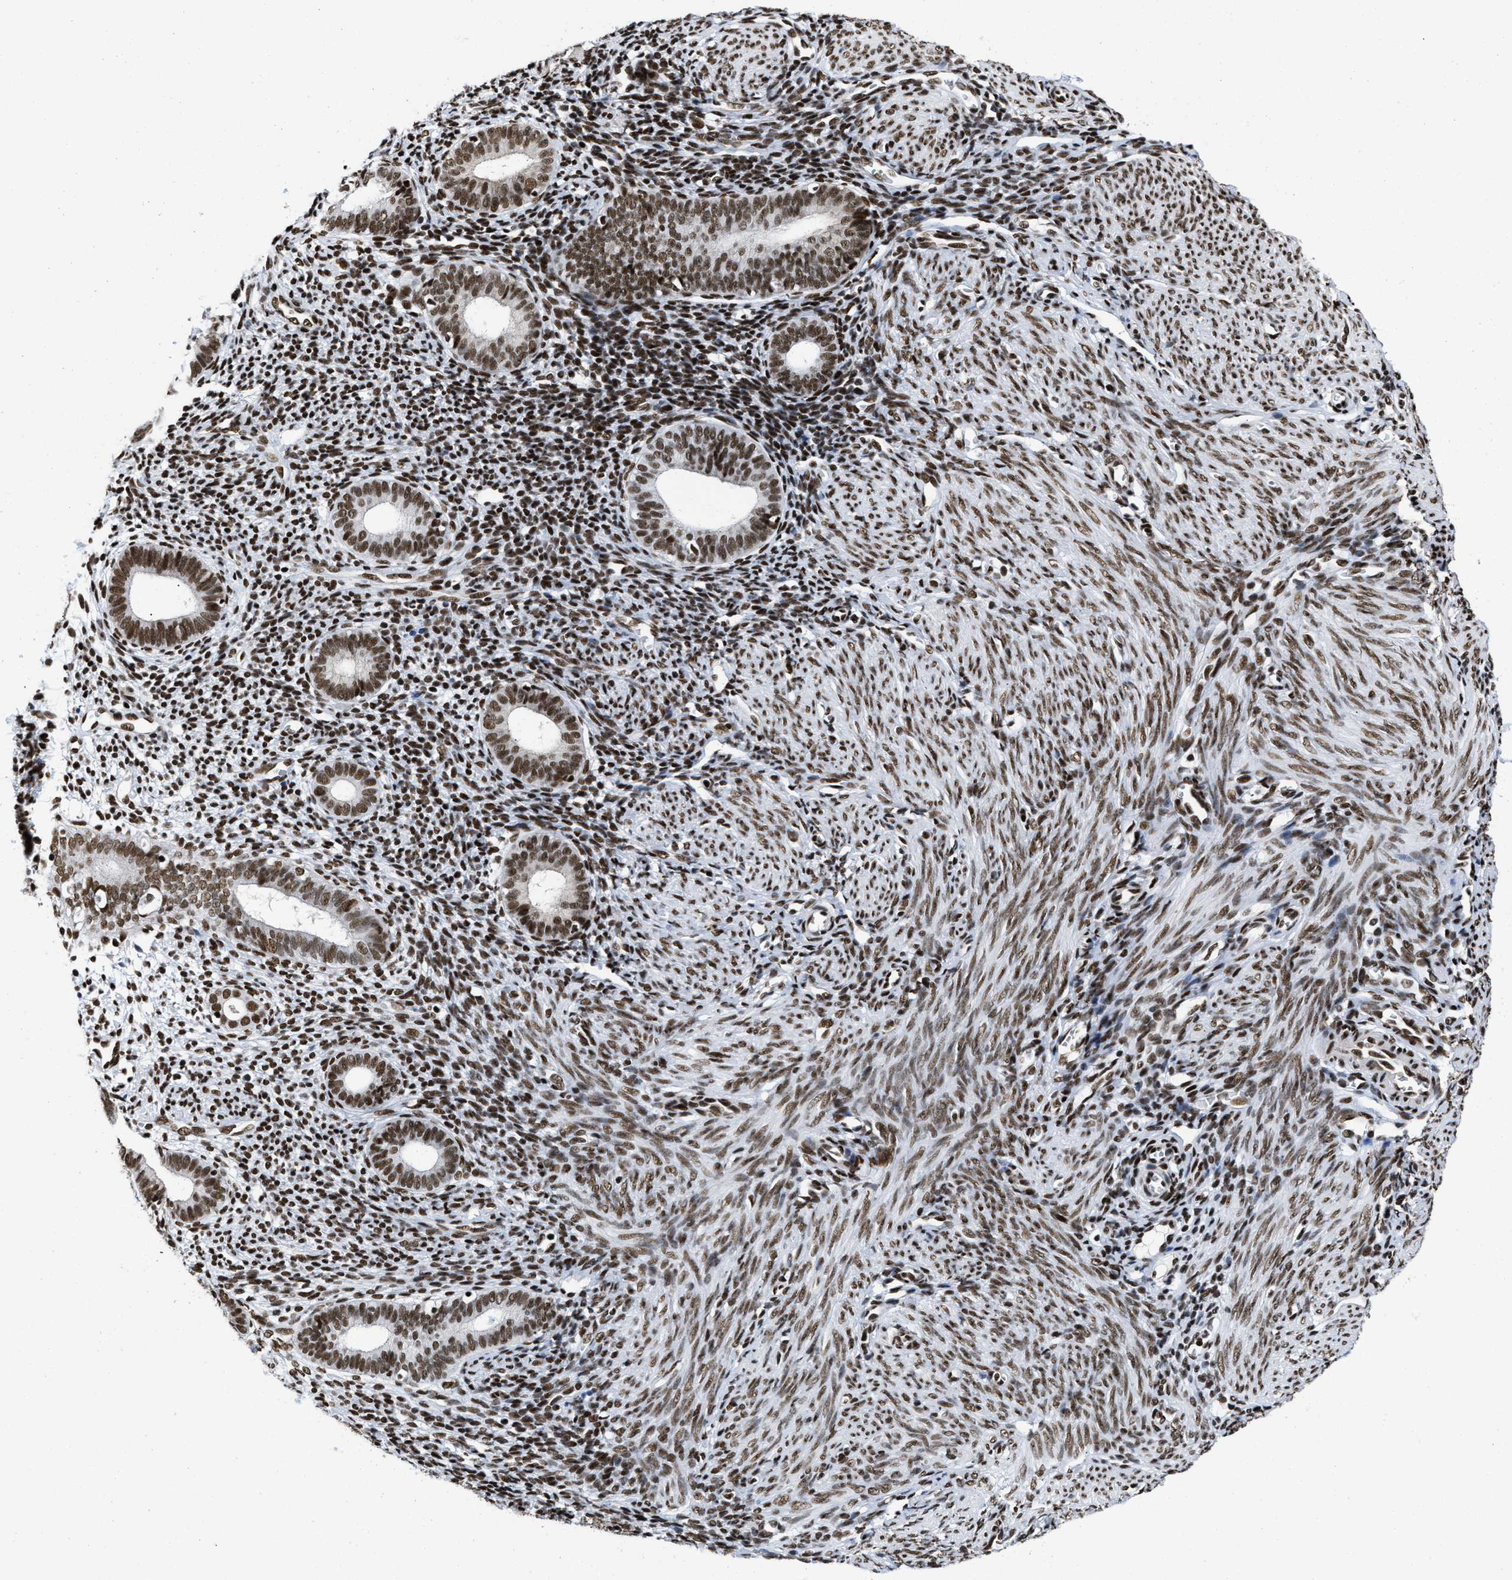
{"staining": {"intensity": "strong", "quantity": ">75%", "location": "nuclear"}, "tissue": "endometrium", "cell_type": "Cells in endometrial stroma", "image_type": "normal", "snomed": [{"axis": "morphology", "description": "Normal tissue, NOS"}, {"axis": "morphology", "description": "Adenocarcinoma, NOS"}, {"axis": "topography", "description": "Endometrium"}], "caption": "An immunohistochemistry micrograph of normal tissue is shown. Protein staining in brown shows strong nuclear positivity in endometrium within cells in endometrial stroma.", "gene": "CREB1", "patient": {"sex": "female", "age": 57}}